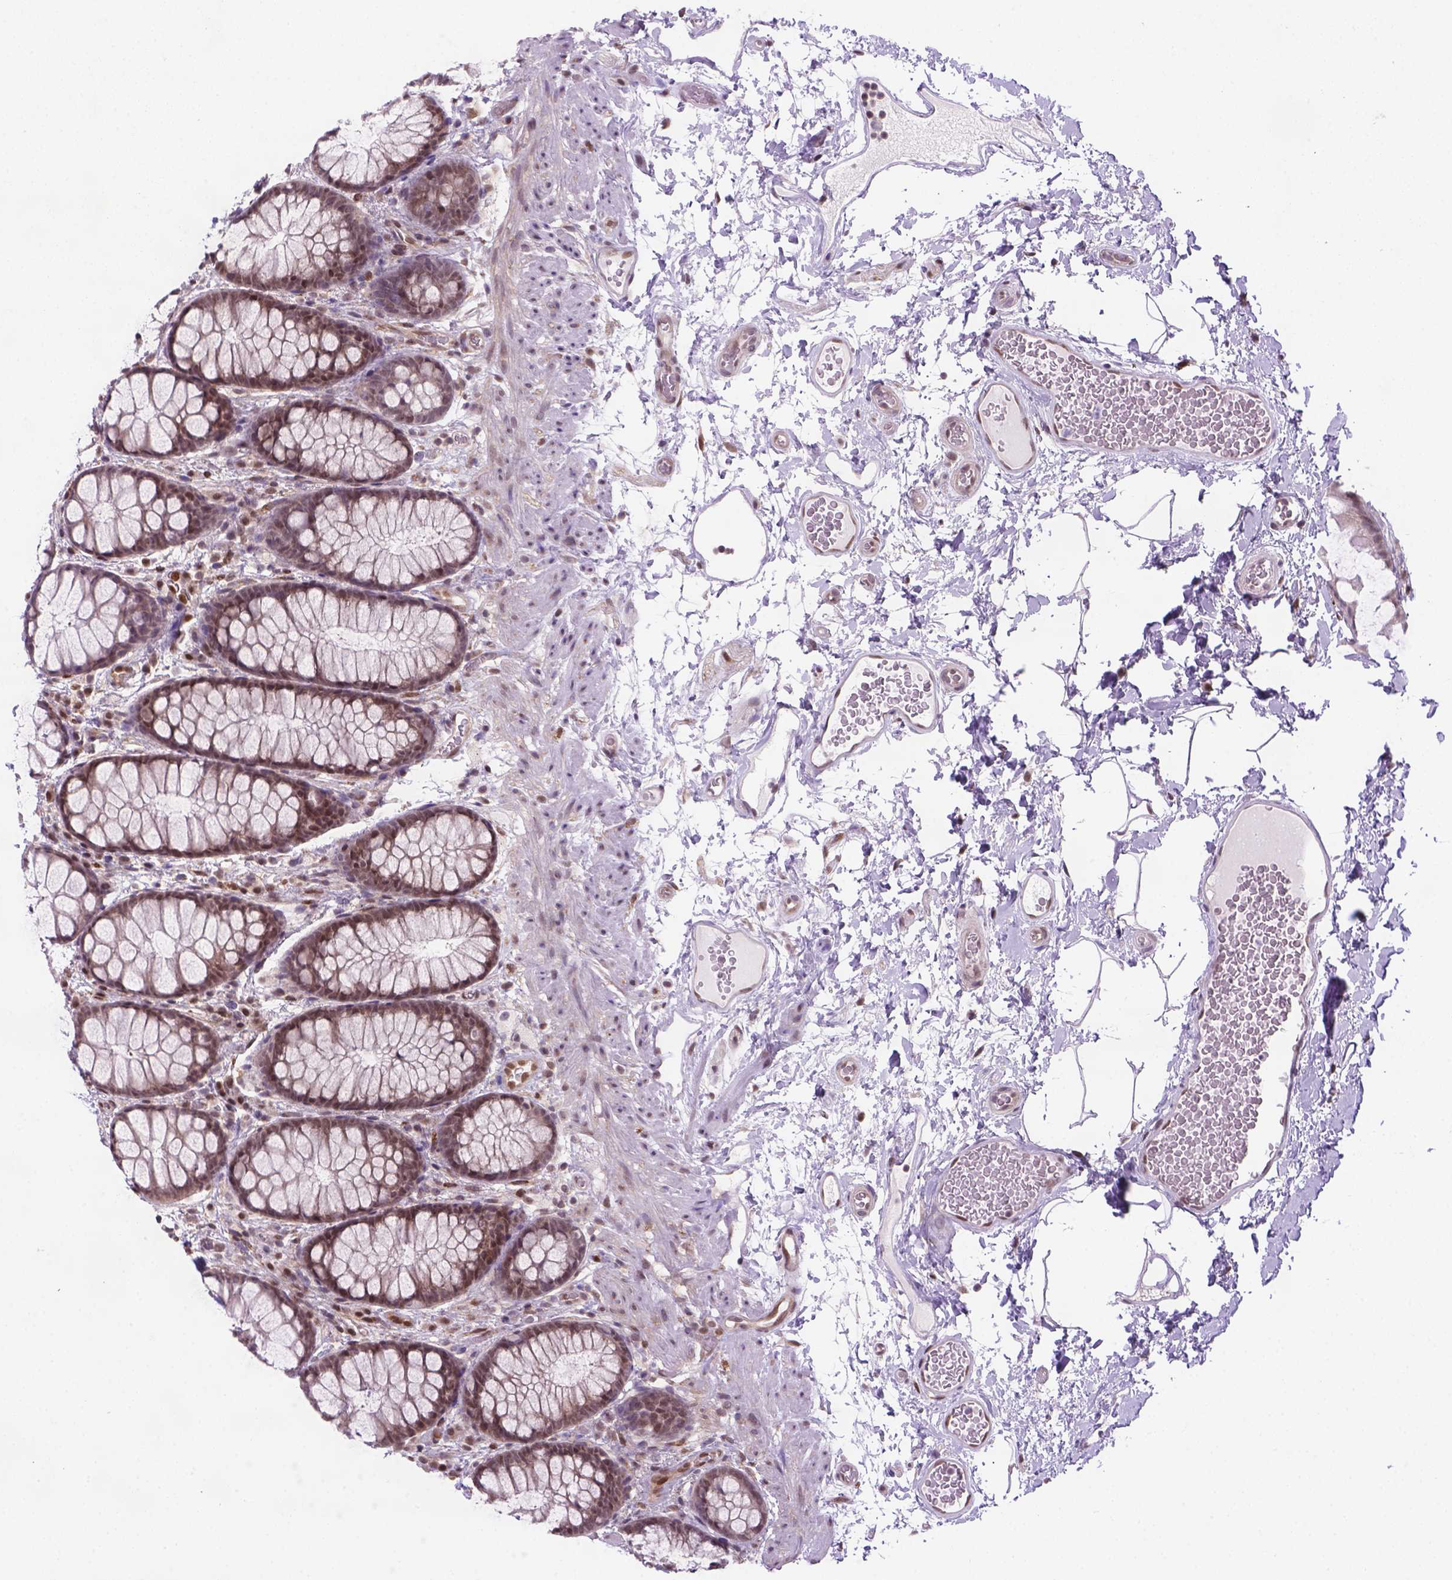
{"staining": {"intensity": "moderate", "quantity": "25%-75%", "location": "cytoplasmic/membranous,nuclear"}, "tissue": "rectum", "cell_type": "Glandular cells", "image_type": "normal", "snomed": [{"axis": "morphology", "description": "Normal tissue, NOS"}, {"axis": "topography", "description": "Rectum"}], "caption": "Rectum was stained to show a protein in brown. There is medium levels of moderate cytoplasmic/membranous,nuclear positivity in about 25%-75% of glandular cells. (DAB (3,3'-diaminobenzidine) IHC with brightfield microscopy, high magnification).", "gene": "MGMT", "patient": {"sex": "female", "age": 62}}